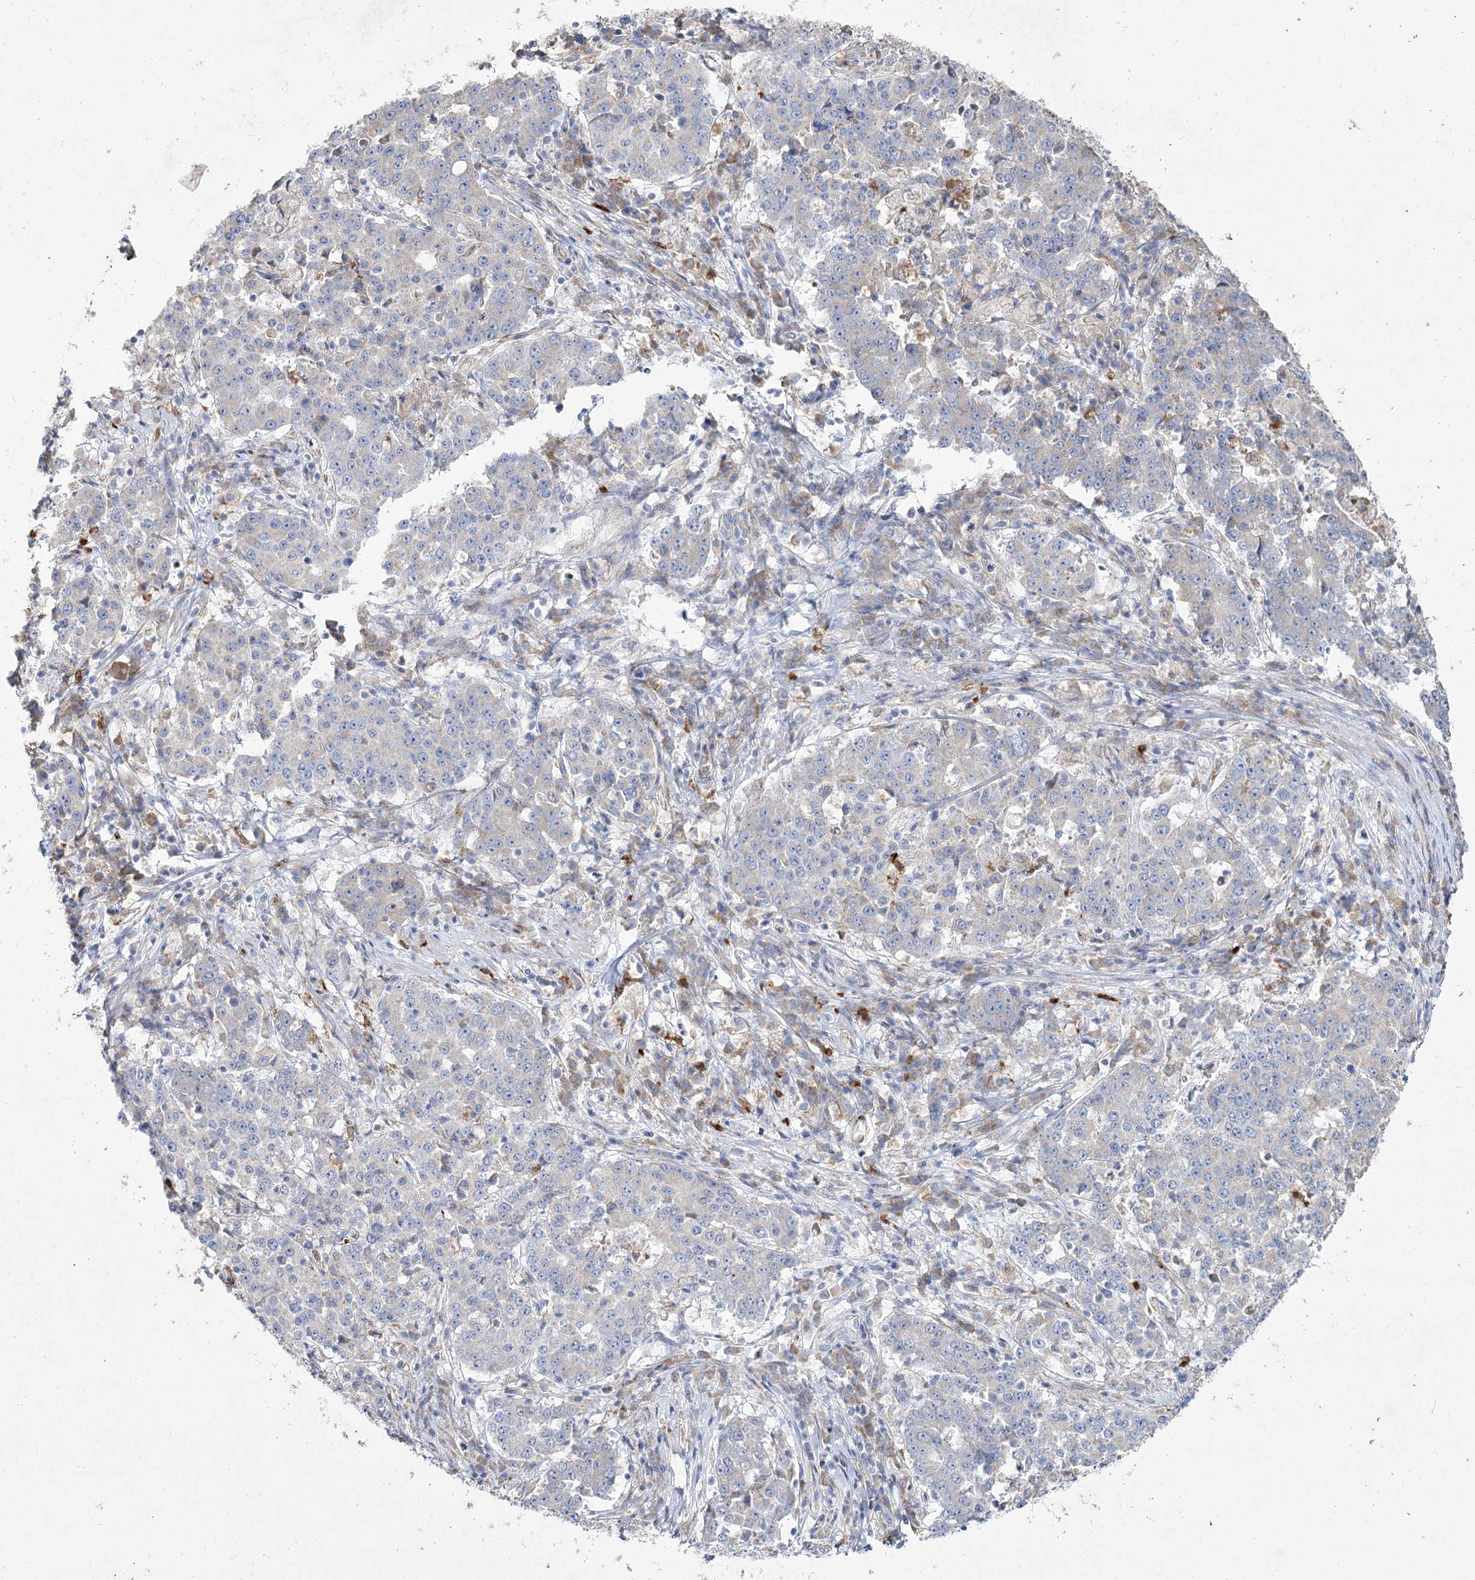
{"staining": {"intensity": "negative", "quantity": "none", "location": "none"}, "tissue": "stomach cancer", "cell_type": "Tumor cells", "image_type": "cancer", "snomed": [{"axis": "morphology", "description": "Adenocarcinoma, NOS"}, {"axis": "topography", "description": "Stomach"}], "caption": "There is no significant expression in tumor cells of stomach adenocarcinoma. (IHC, brightfield microscopy, high magnification).", "gene": "NIPAL4", "patient": {"sex": "male", "age": 59}}